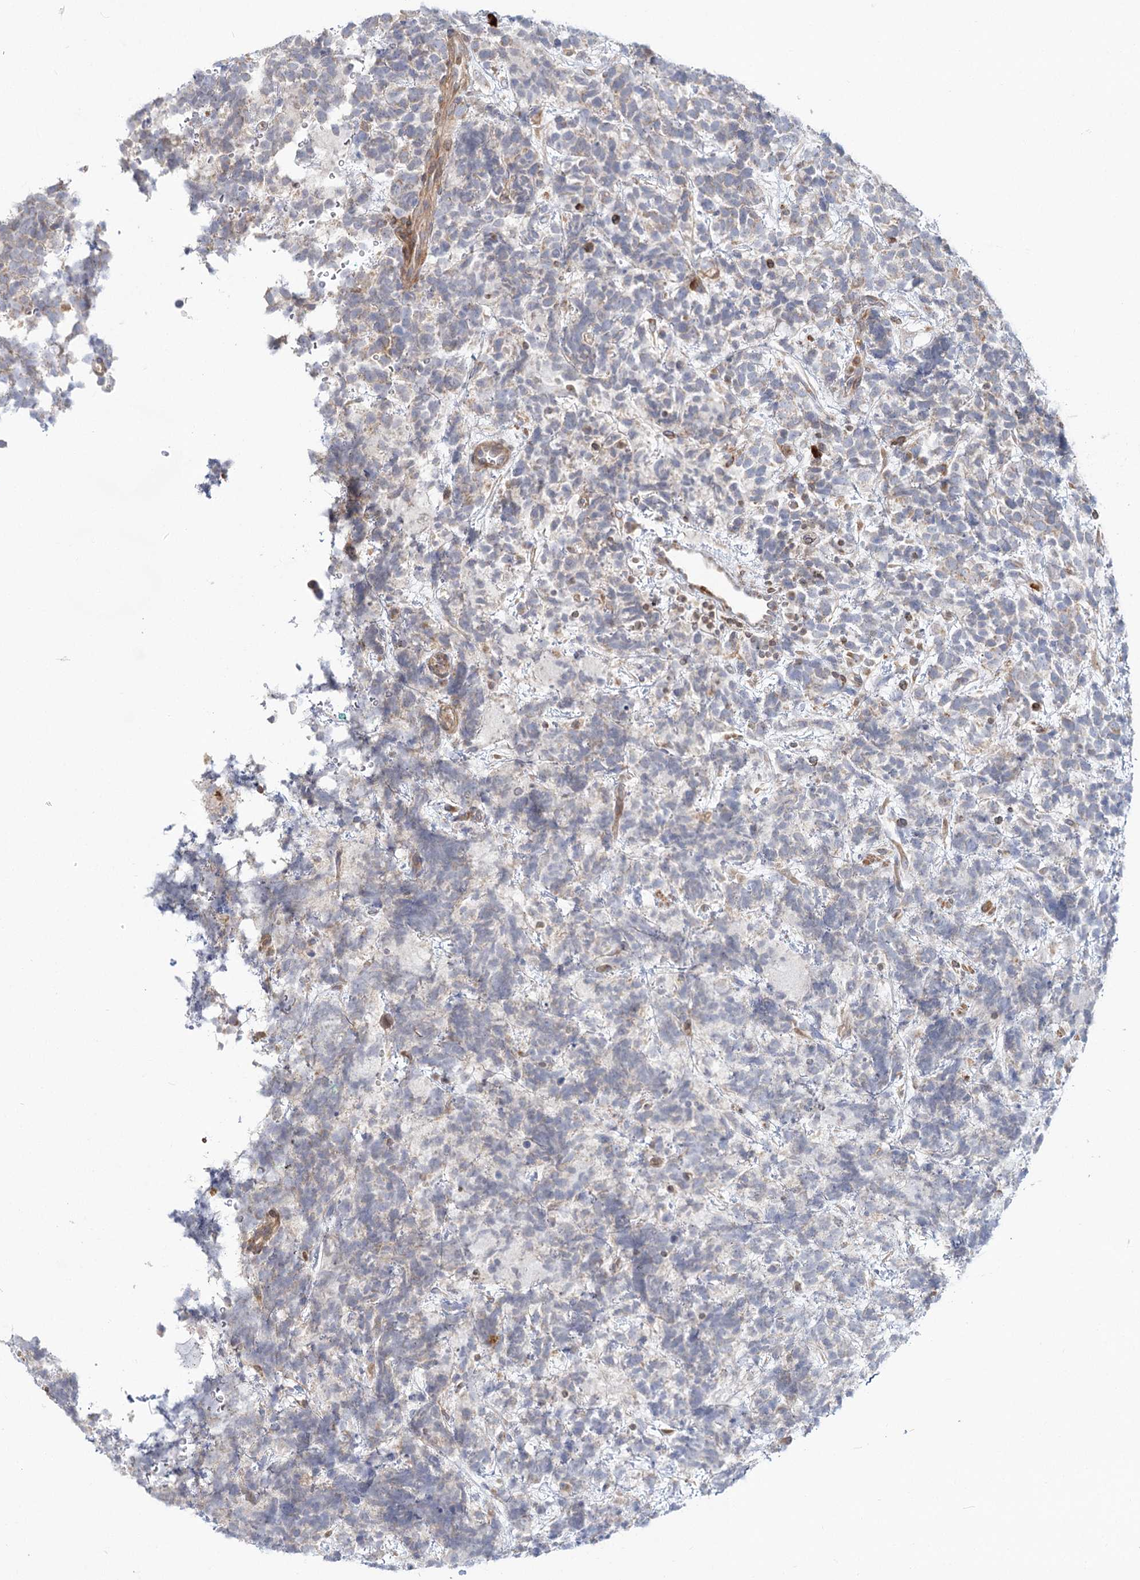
{"staining": {"intensity": "negative", "quantity": "none", "location": "none"}, "tissue": "urothelial cancer", "cell_type": "Tumor cells", "image_type": "cancer", "snomed": [{"axis": "morphology", "description": "Urothelial carcinoma, High grade"}, {"axis": "topography", "description": "Urinary bladder"}], "caption": "The histopathology image reveals no significant expression in tumor cells of urothelial cancer.", "gene": "MTMR3", "patient": {"sex": "female", "age": 82}}